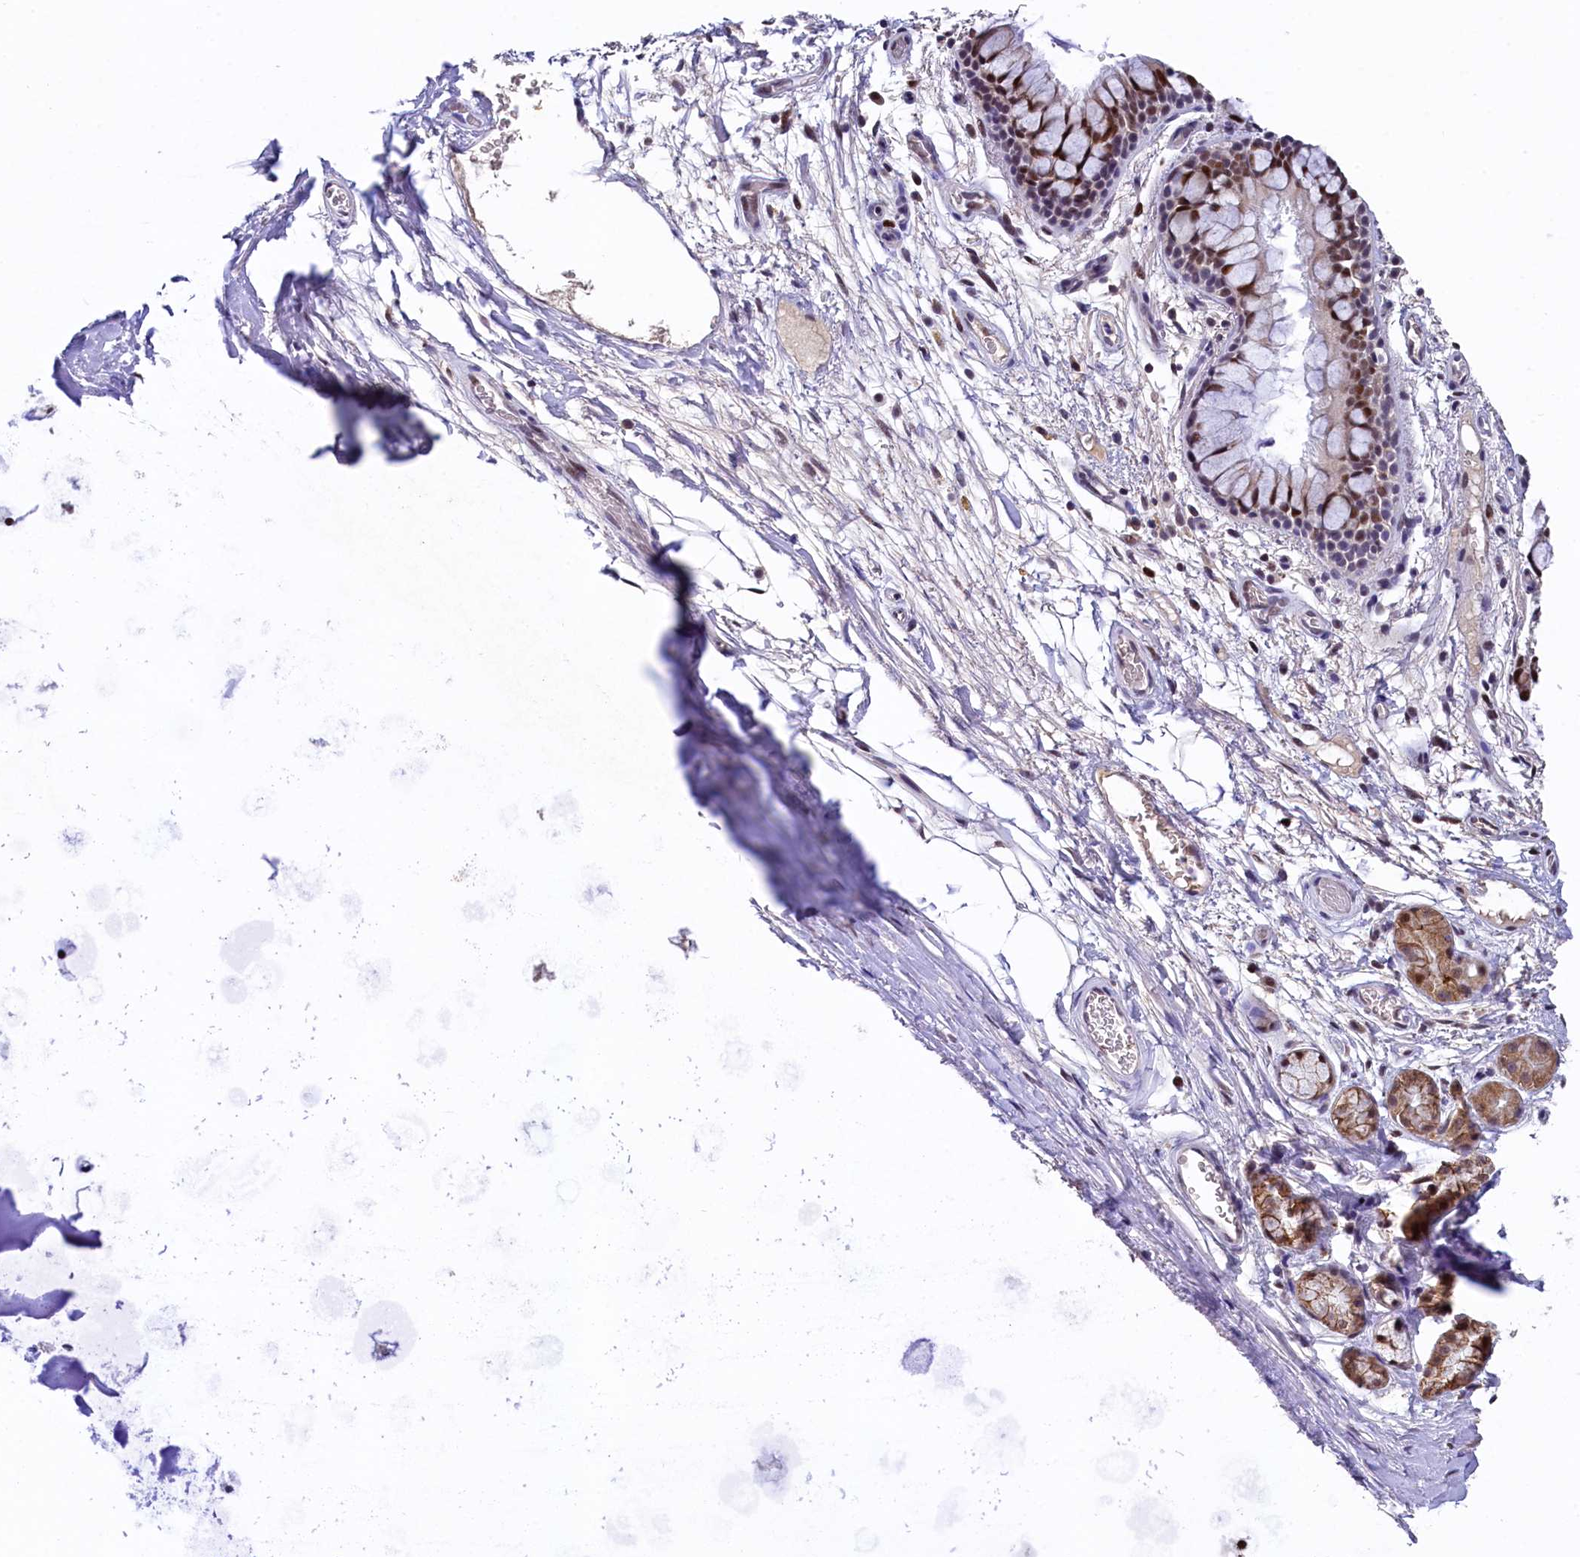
{"staining": {"intensity": "moderate", "quantity": ">75%", "location": "nuclear"}, "tissue": "bronchus", "cell_type": "Respiratory epithelial cells", "image_type": "normal", "snomed": [{"axis": "morphology", "description": "Normal tissue, NOS"}, {"axis": "topography", "description": "Bronchus"}], "caption": "A medium amount of moderate nuclear positivity is identified in about >75% of respiratory epithelial cells in unremarkable bronchus.", "gene": "HECTD4", "patient": {"sex": "male", "age": 65}}